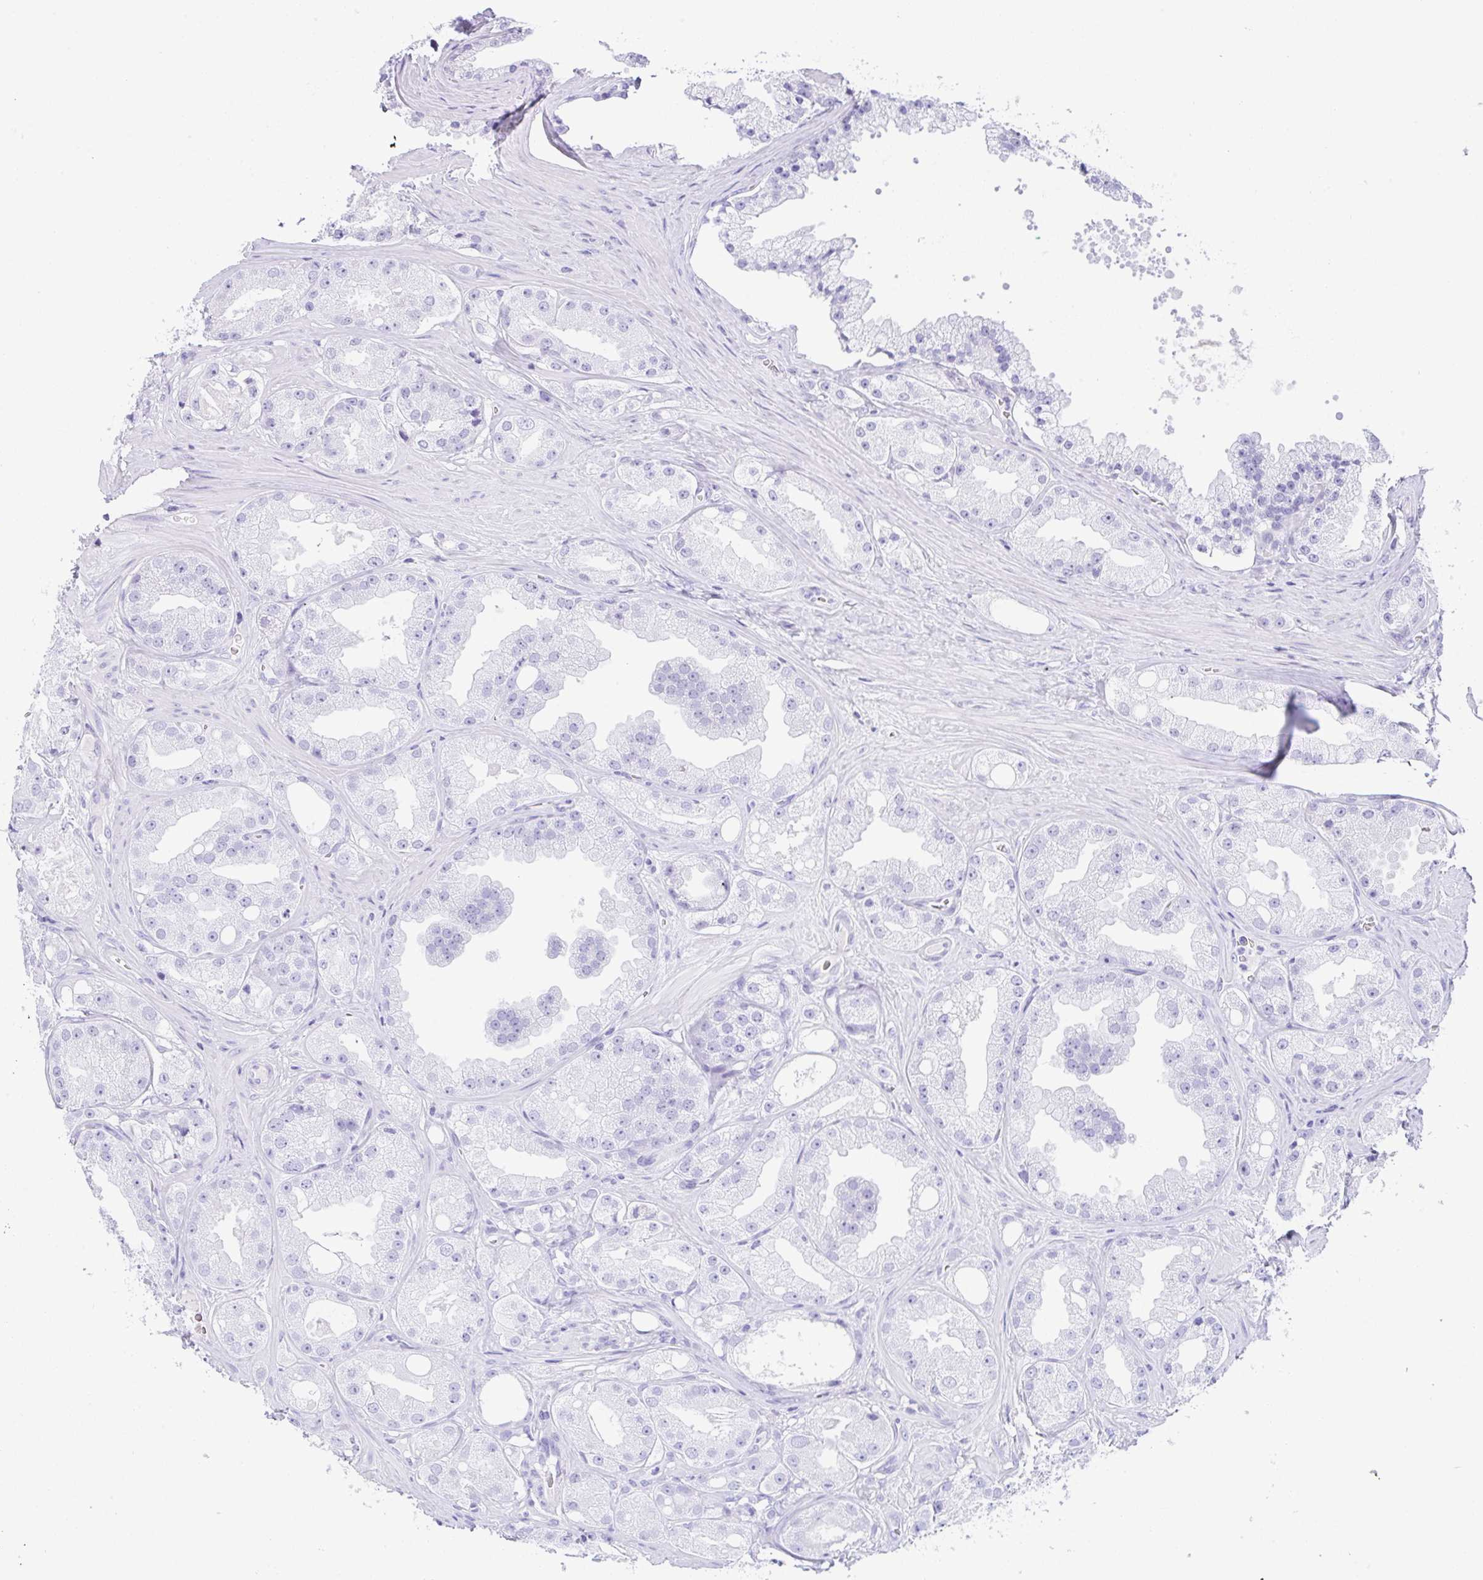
{"staining": {"intensity": "negative", "quantity": "none", "location": "none"}, "tissue": "prostate cancer", "cell_type": "Tumor cells", "image_type": "cancer", "snomed": [{"axis": "morphology", "description": "Adenocarcinoma, High grade"}, {"axis": "topography", "description": "Prostate"}], "caption": "Adenocarcinoma (high-grade) (prostate) was stained to show a protein in brown. There is no significant expression in tumor cells.", "gene": "CPA1", "patient": {"sex": "male", "age": 66}}